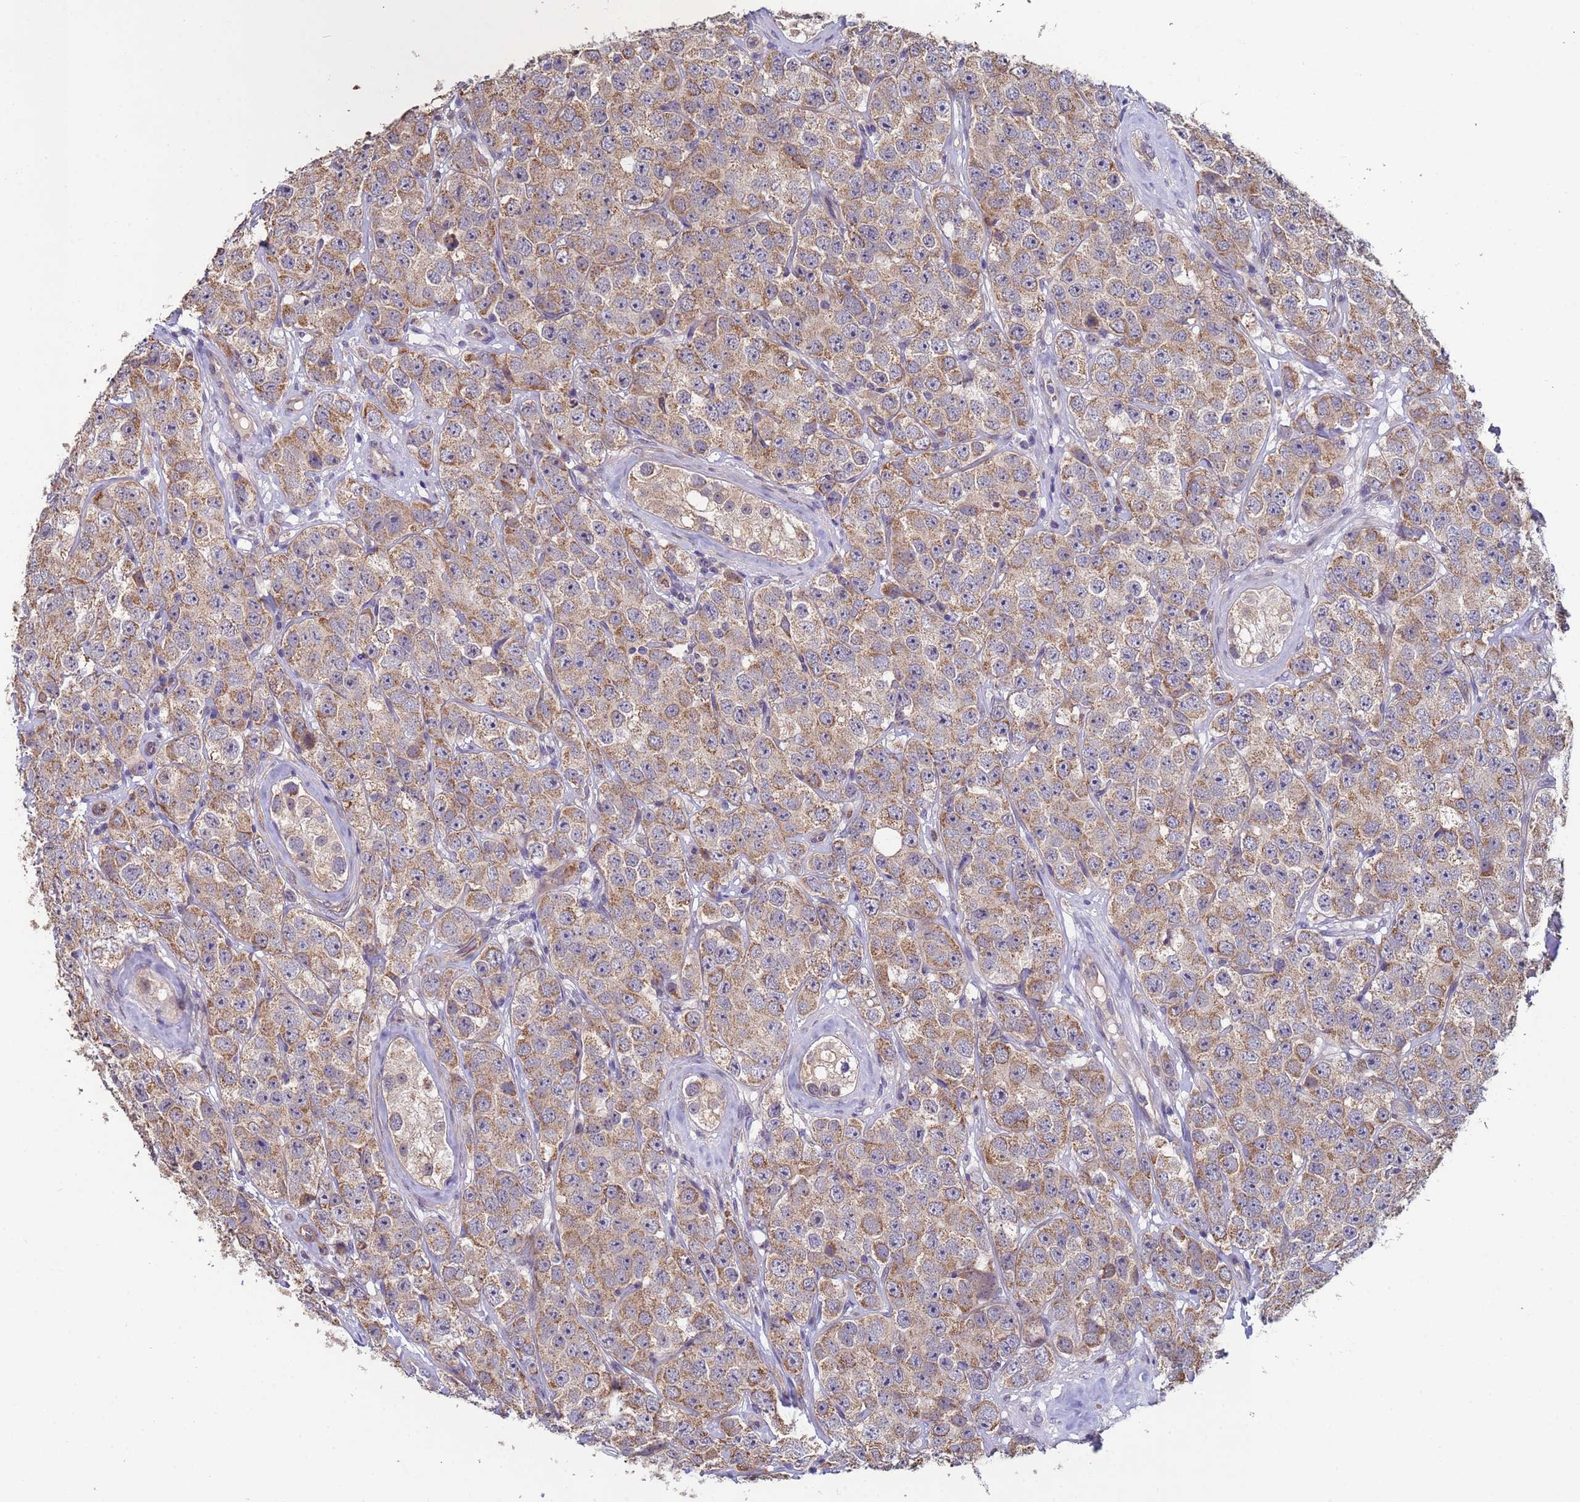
{"staining": {"intensity": "weak", "quantity": ">75%", "location": "cytoplasmic/membranous"}, "tissue": "testis cancer", "cell_type": "Tumor cells", "image_type": "cancer", "snomed": [{"axis": "morphology", "description": "Seminoma, NOS"}, {"axis": "topography", "description": "Testis"}], "caption": "Brown immunohistochemical staining in seminoma (testis) demonstrates weak cytoplasmic/membranous staining in approximately >75% of tumor cells. (DAB IHC with brightfield microscopy, high magnification).", "gene": "CLHC1", "patient": {"sex": "male", "age": 28}}